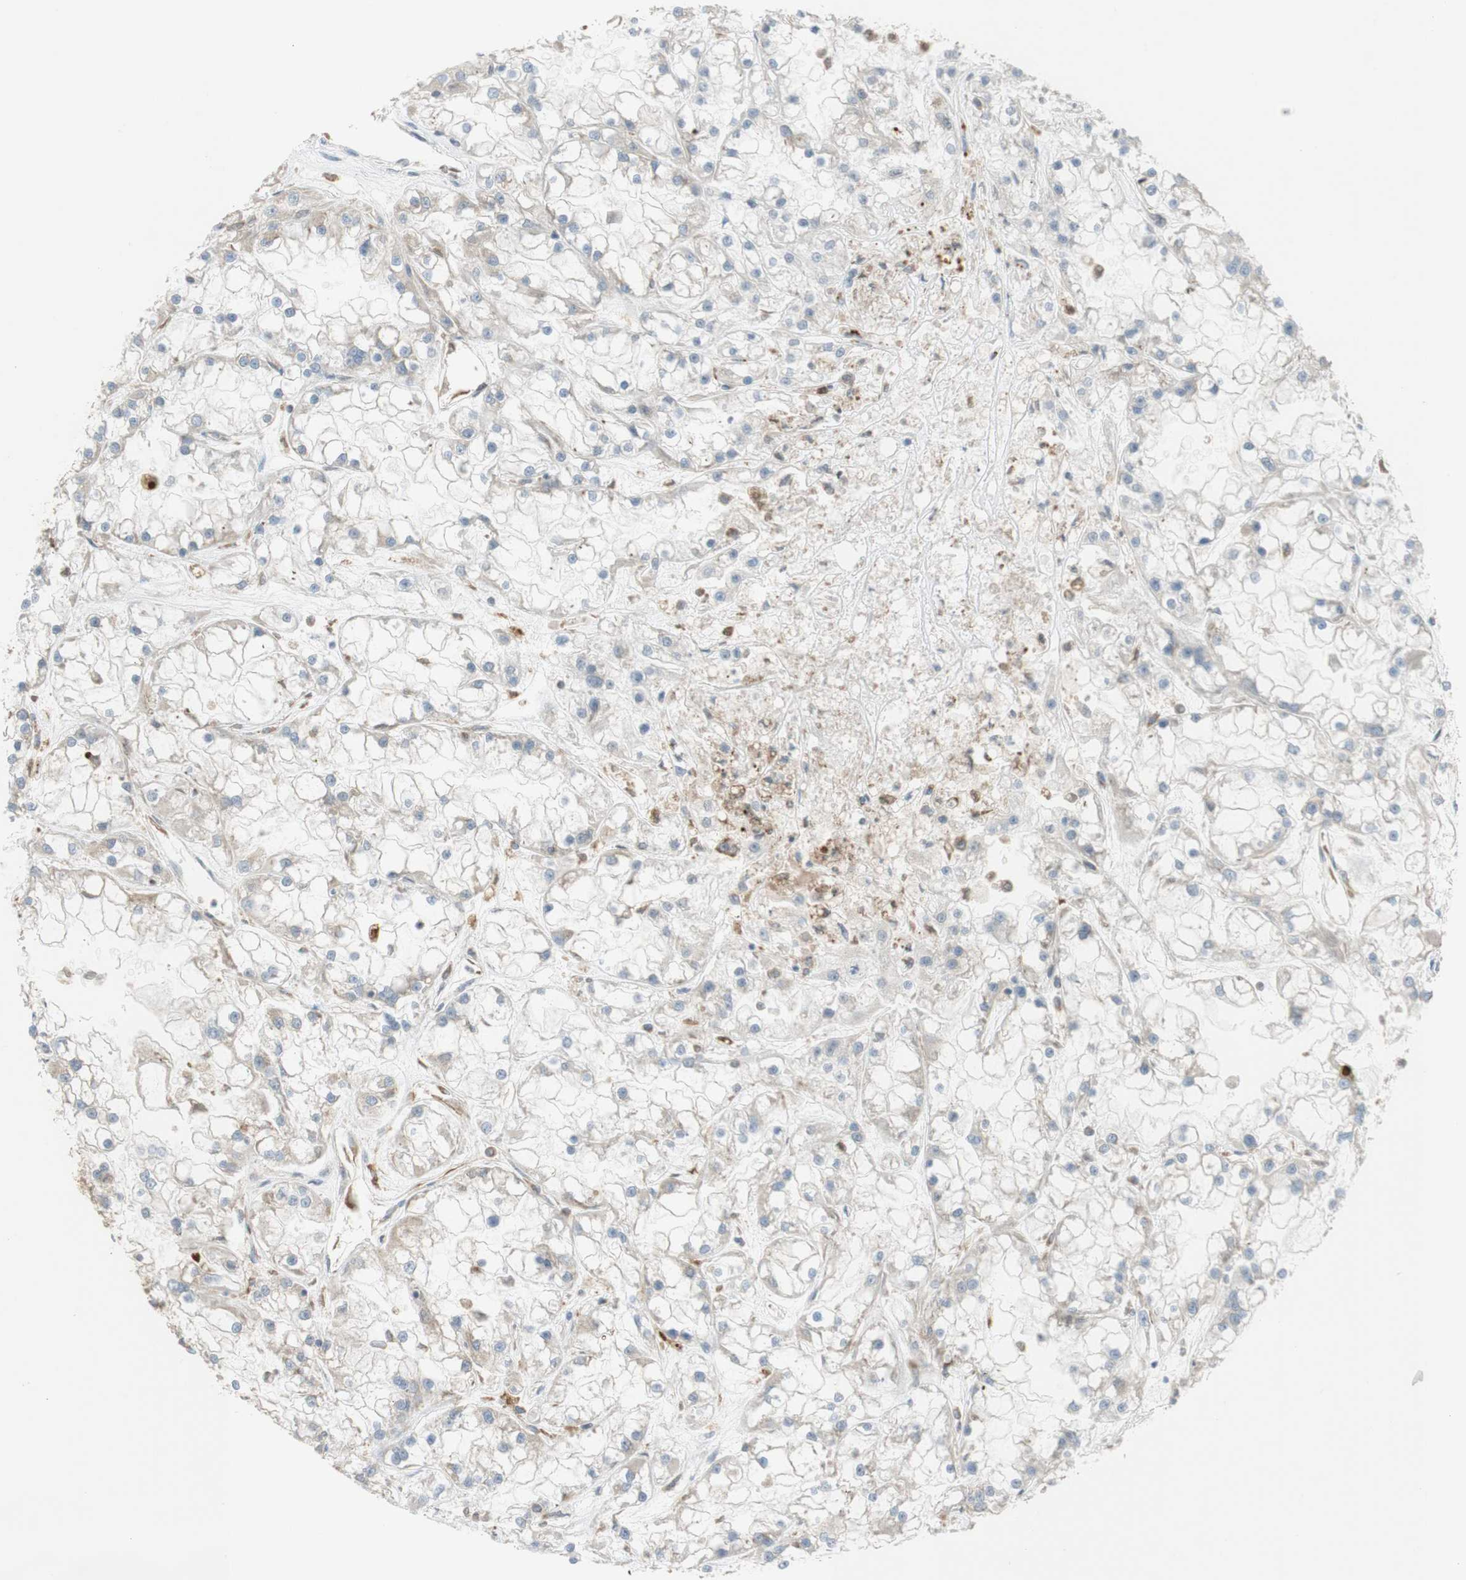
{"staining": {"intensity": "weak", "quantity": "25%-75%", "location": "cytoplasmic/membranous"}, "tissue": "renal cancer", "cell_type": "Tumor cells", "image_type": "cancer", "snomed": [{"axis": "morphology", "description": "Adenocarcinoma, NOS"}, {"axis": "topography", "description": "Kidney"}], "caption": "A micrograph showing weak cytoplasmic/membranous positivity in about 25%-75% of tumor cells in renal cancer, as visualized by brown immunohistochemical staining.", "gene": "MANF", "patient": {"sex": "female", "age": 52}}